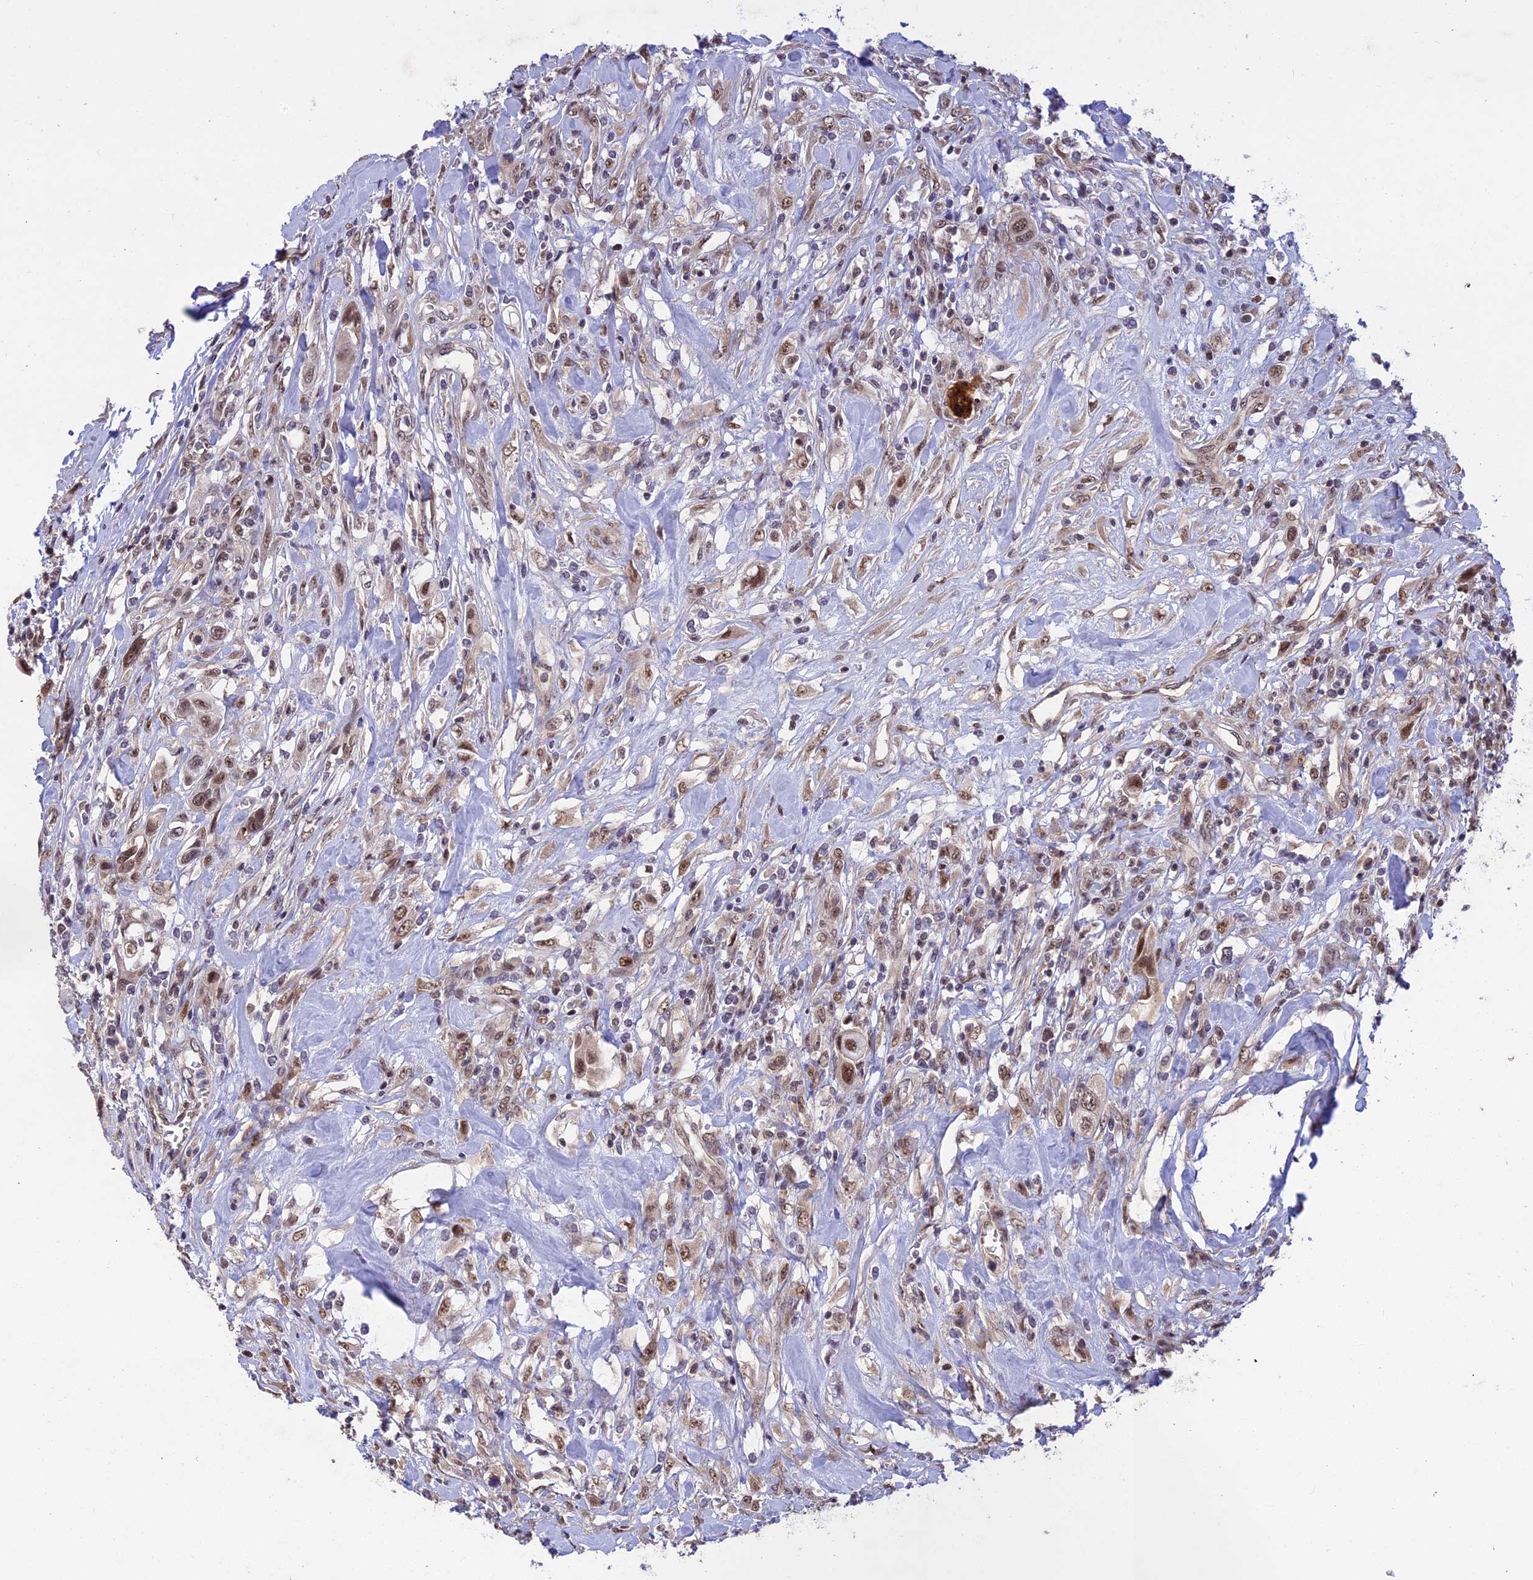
{"staining": {"intensity": "moderate", "quantity": ">75%", "location": "nuclear"}, "tissue": "urothelial cancer", "cell_type": "Tumor cells", "image_type": "cancer", "snomed": [{"axis": "morphology", "description": "Urothelial carcinoma, High grade"}, {"axis": "topography", "description": "Urinary bladder"}], "caption": "Immunohistochemistry (IHC) image of human high-grade urothelial carcinoma stained for a protein (brown), which exhibits medium levels of moderate nuclear expression in approximately >75% of tumor cells.", "gene": "POLR2C", "patient": {"sex": "male", "age": 50}}